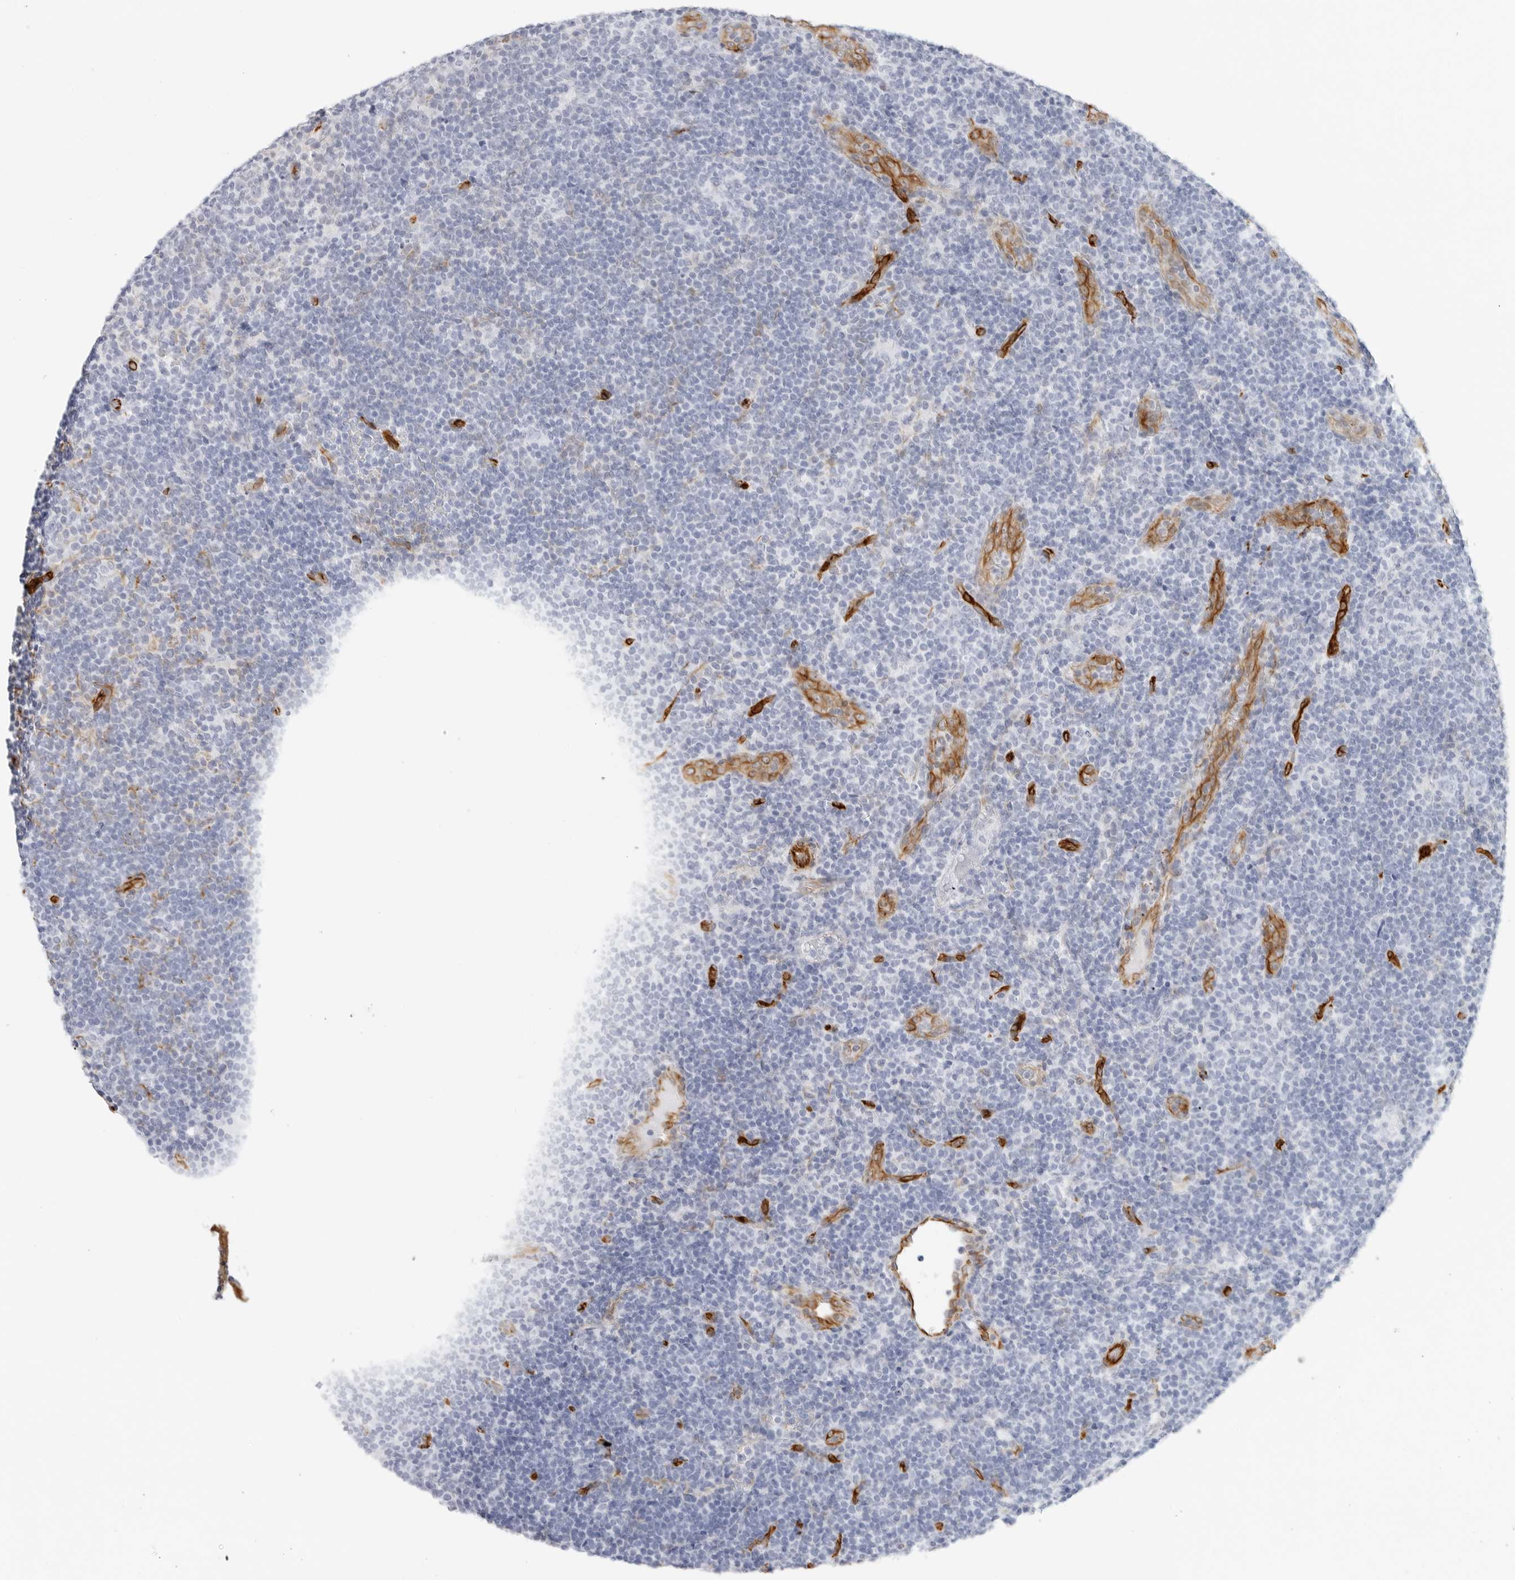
{"staining": {"intensity": "negative", "quantity": "none", "location": "none"}, "tissue": "lymphoma", "cell_type": "Tumor cells", "image_type": "cancer", "snomed": [{"axis": "morphology", "description": "Hodgkin's disease, NOS"}, {"axis": "topography", "description": "Lymph node"}], "caption": "Immunohistochemical staining of lymphoma demonstrates no significant positivity in tumor cells. (DAB IHC visualized using brightfield microscopy, high magnification).", "gene": "NES", "patient": {"sex": "female", "age": 57}}